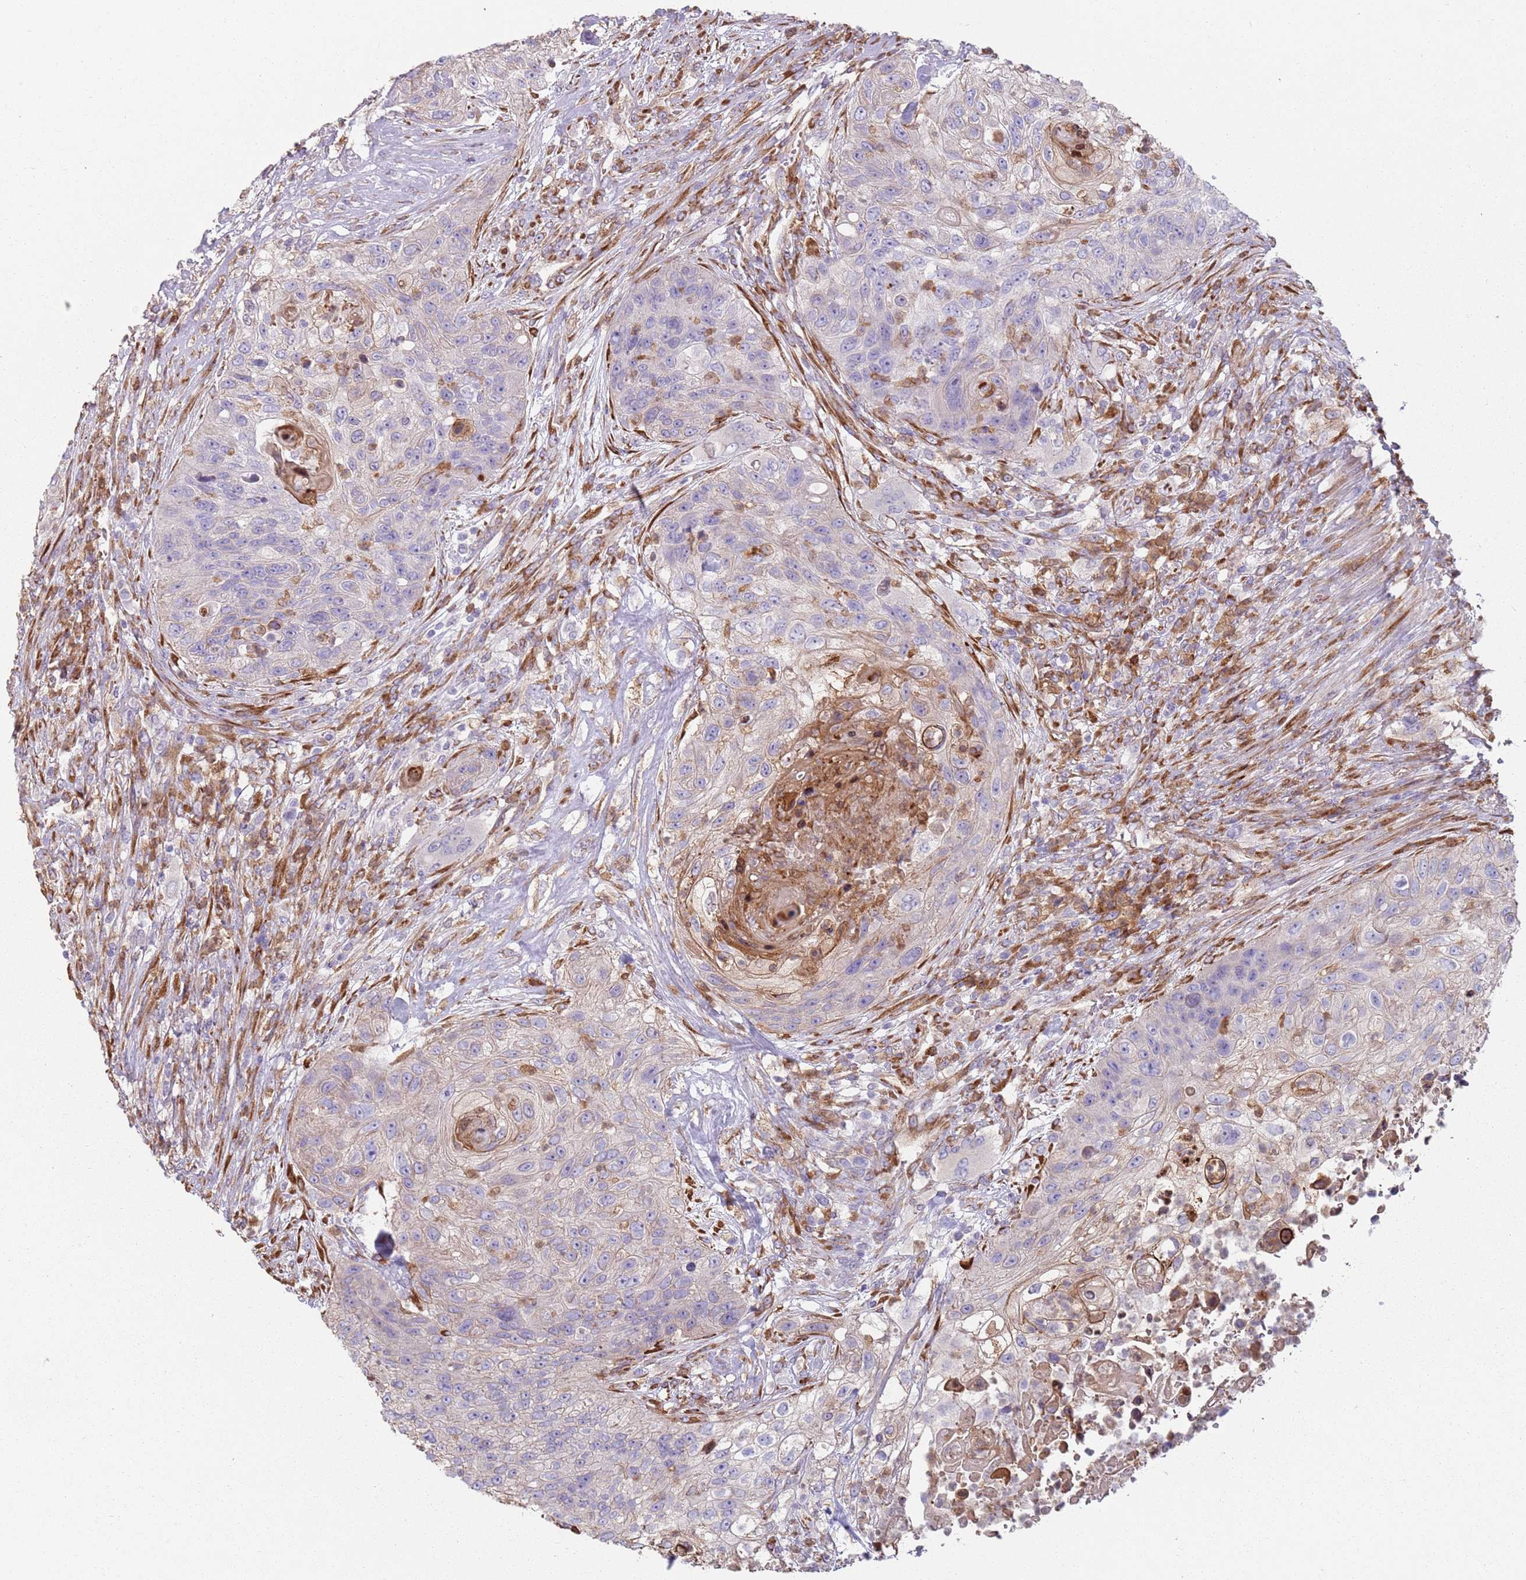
{"staining": {"intensity": "negative", "quantity": "none", "location": "none"}, "tissue": "urothelial cancer", "cell_type": "Tumor cells", "image_type": "cancer", "snomed": [{"axis": "morphology", "description": "Urothelial carcinoma, High grade"}, {"axis": "topography", "description": "Urinary bladder"}], "caption": "Tumor cells are negative for brown protein staining in high-grade urothelial carcinoma.", "gene": "PHLPP2", "patient": {"sex": "female", "age": 60}}